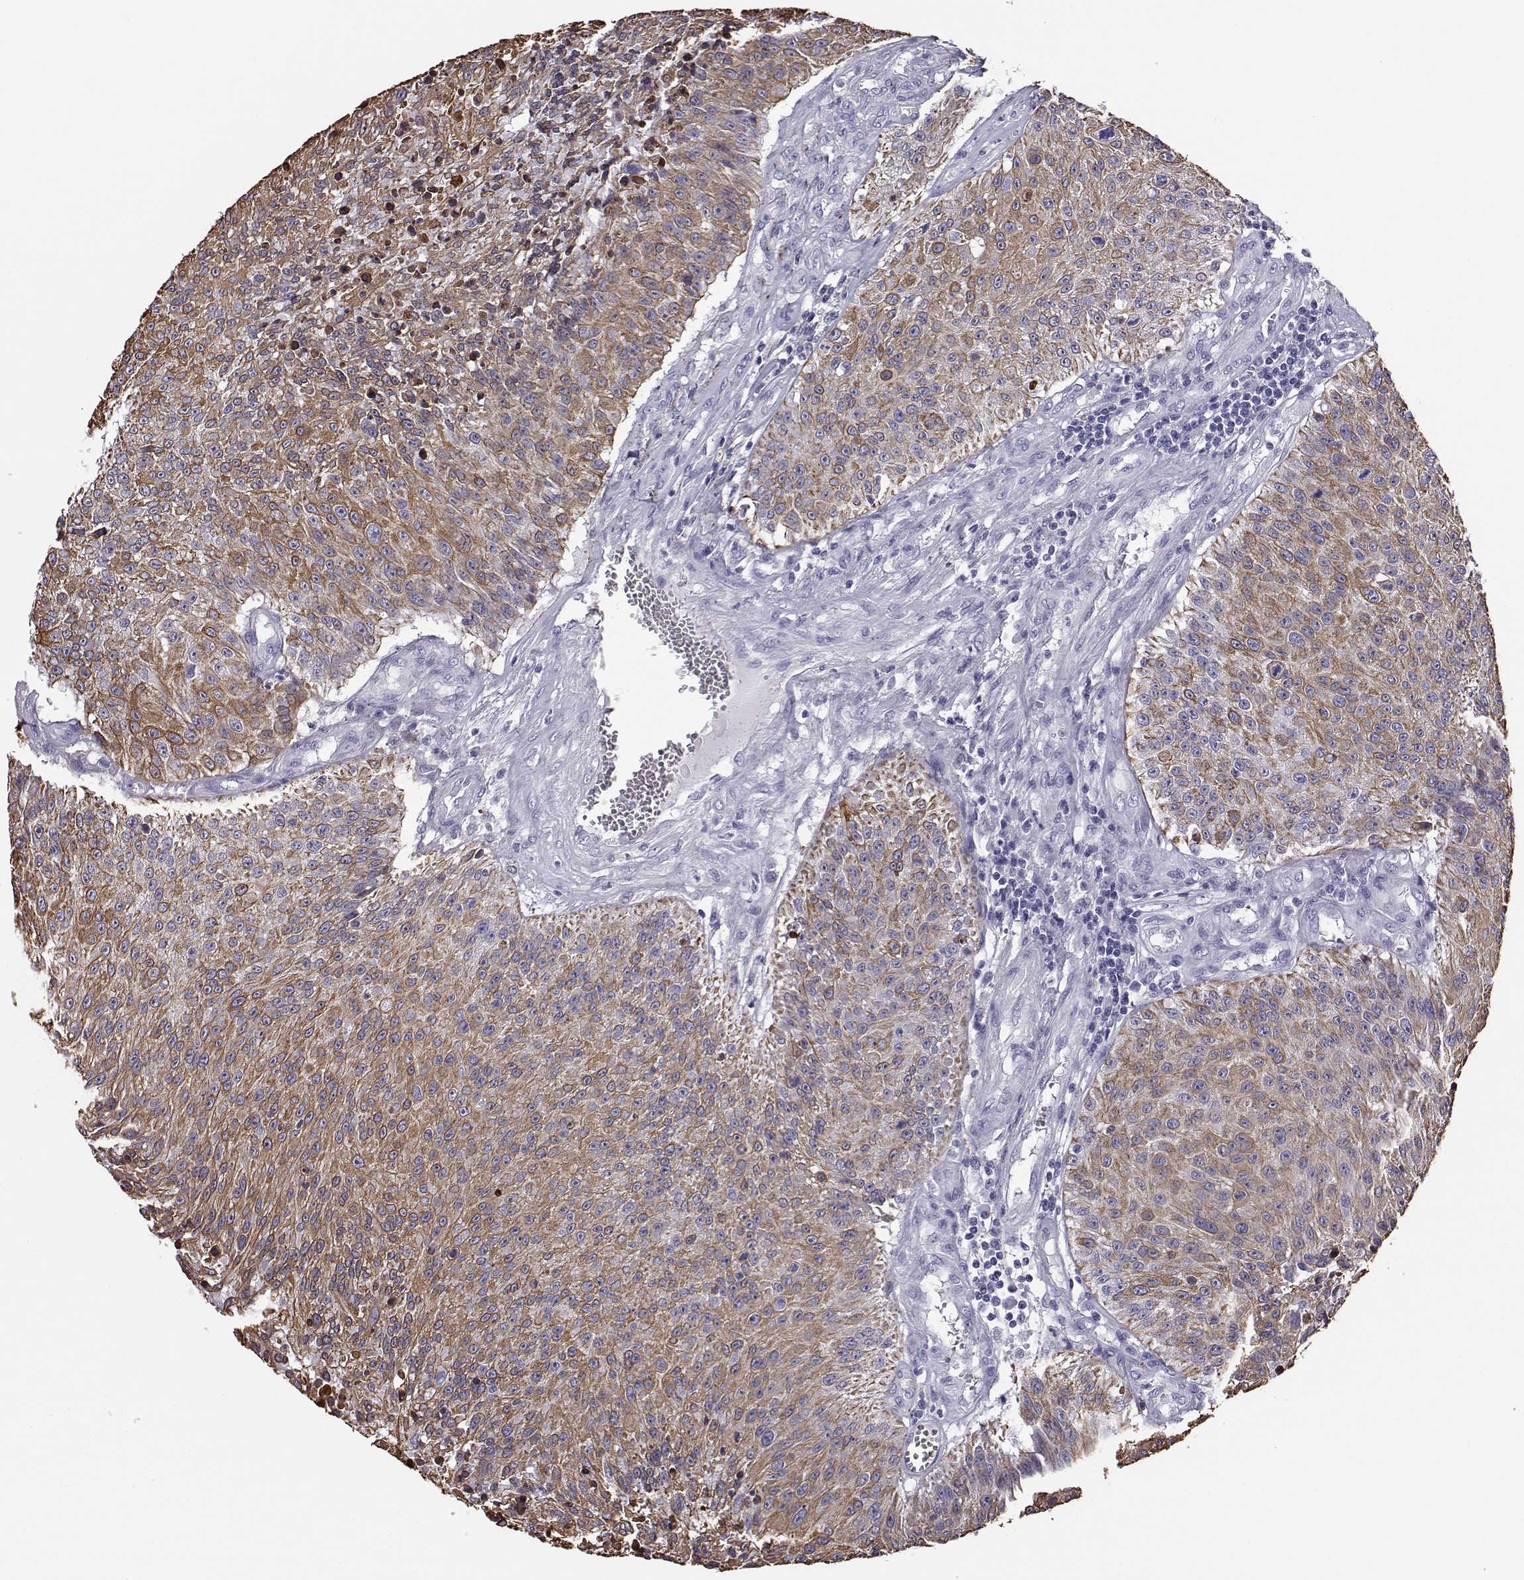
{"staining": {"intensity": "moderate", "quantity": "25%-75%", "location": "cytoplasmic/membranous,nuclear"}, "tissue": "urothelial cancer", "cell_type": "Tumor cells", "image_type": "cancer", "snomed": [{"axis": "morphology", "description": "Urothelial carcinoma, NOS"}, {"axis": "topography", "description": "Urinary bladder"}], "caption": "Transitional cell carcinoma was stained to show a protein in brown. There is medium levels of moderate cytoplasmic/membranous and nuclear positivity in approximately 25%-75% of tumor cells.", "gene": "AKR1B1", "patient": {"sex": "male", "age": 55}}